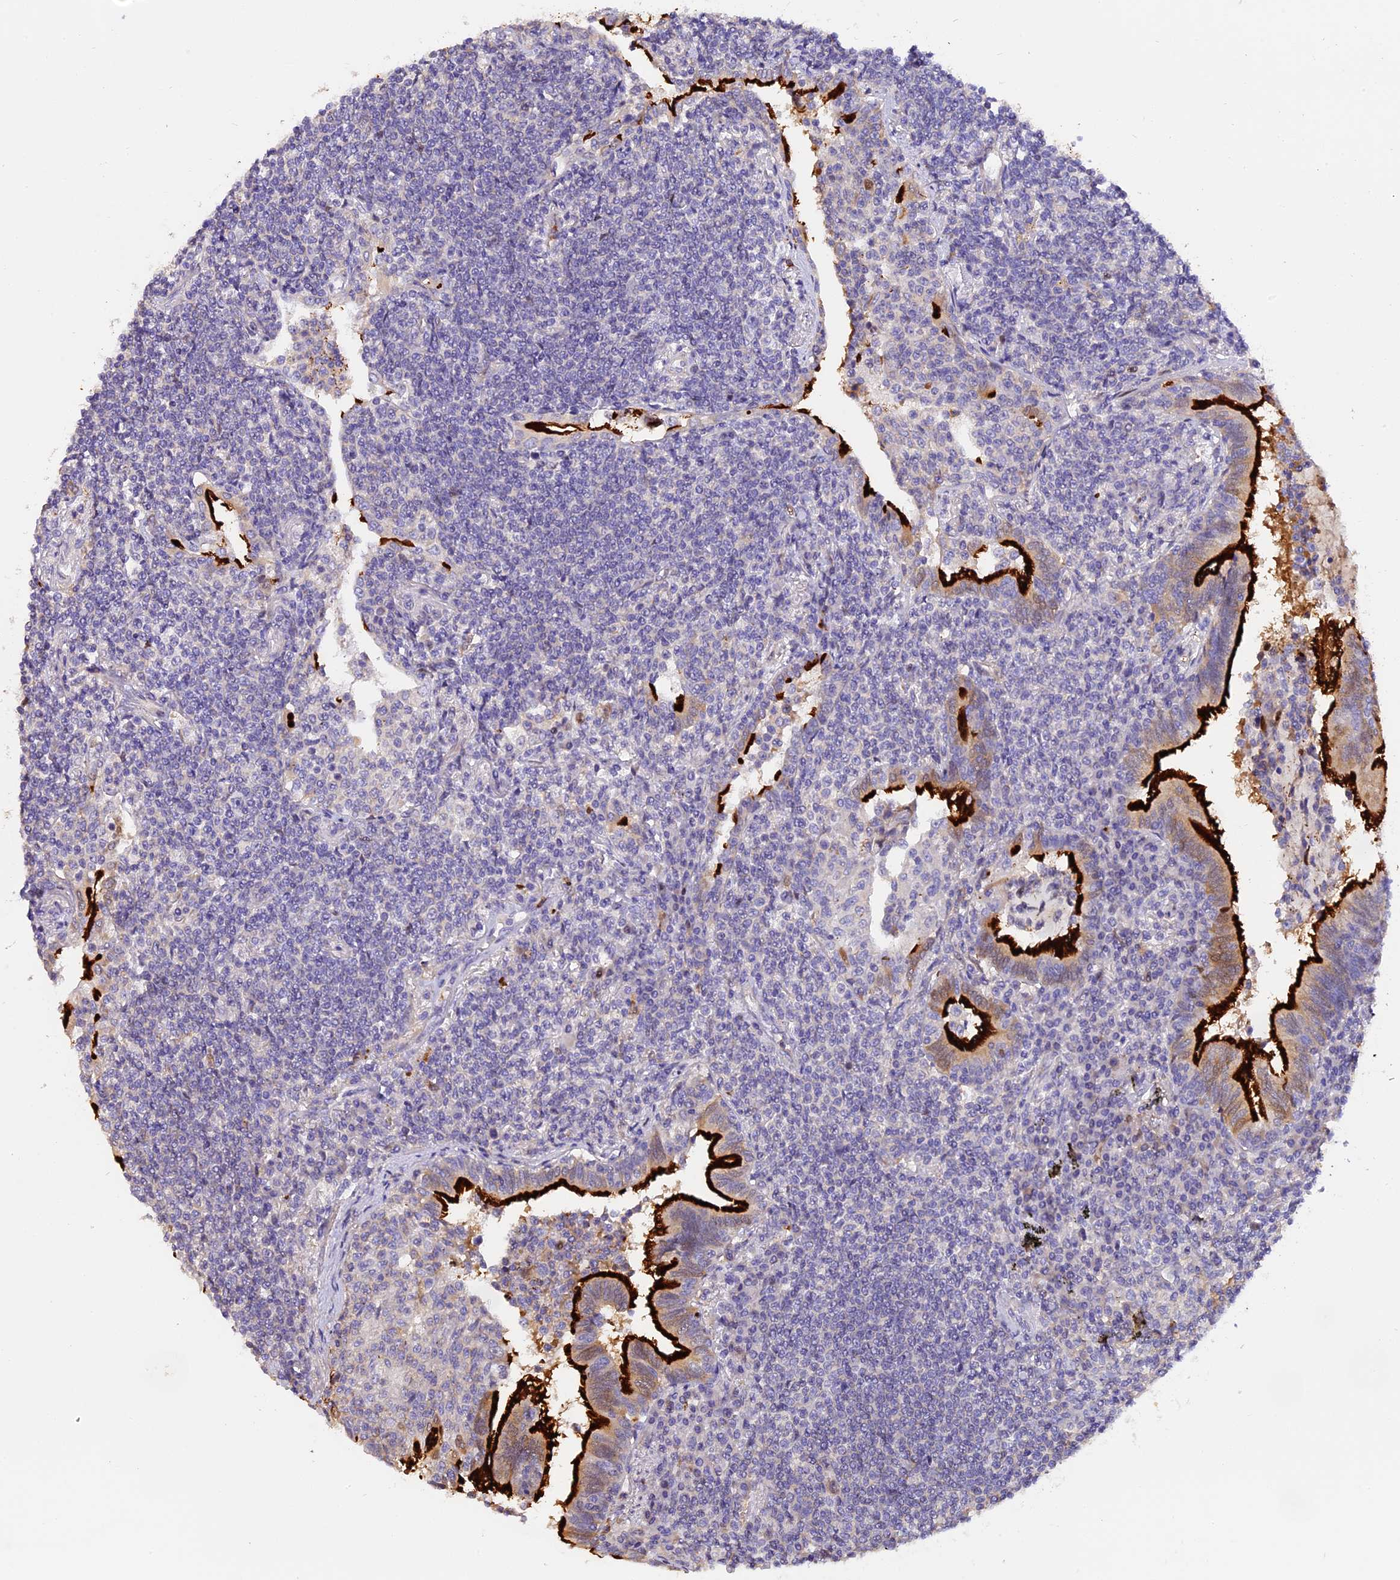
{"staining": {"intensity": "negative", "quantity": "none", "location": "none"}, "tissue": "lymphoma", "cell_type": "Tumor cells", "image_type": "cancer", "snomed": [{"axis": "morphology", "description": "Malignant lymphoma, non-Hodgkin's type, Low grade"}, {"axis": "topography", "description": "Lung"}], "caption": "Immunohistochemistry histopathology image of human malignant lymphoma, non-Hodgkin's type (low-grade) stained for a protein (brown), which shows no staining in tumor cells.", "gene": "MAP3K7CL", "patient": {"sex": "female", "age": 71}}